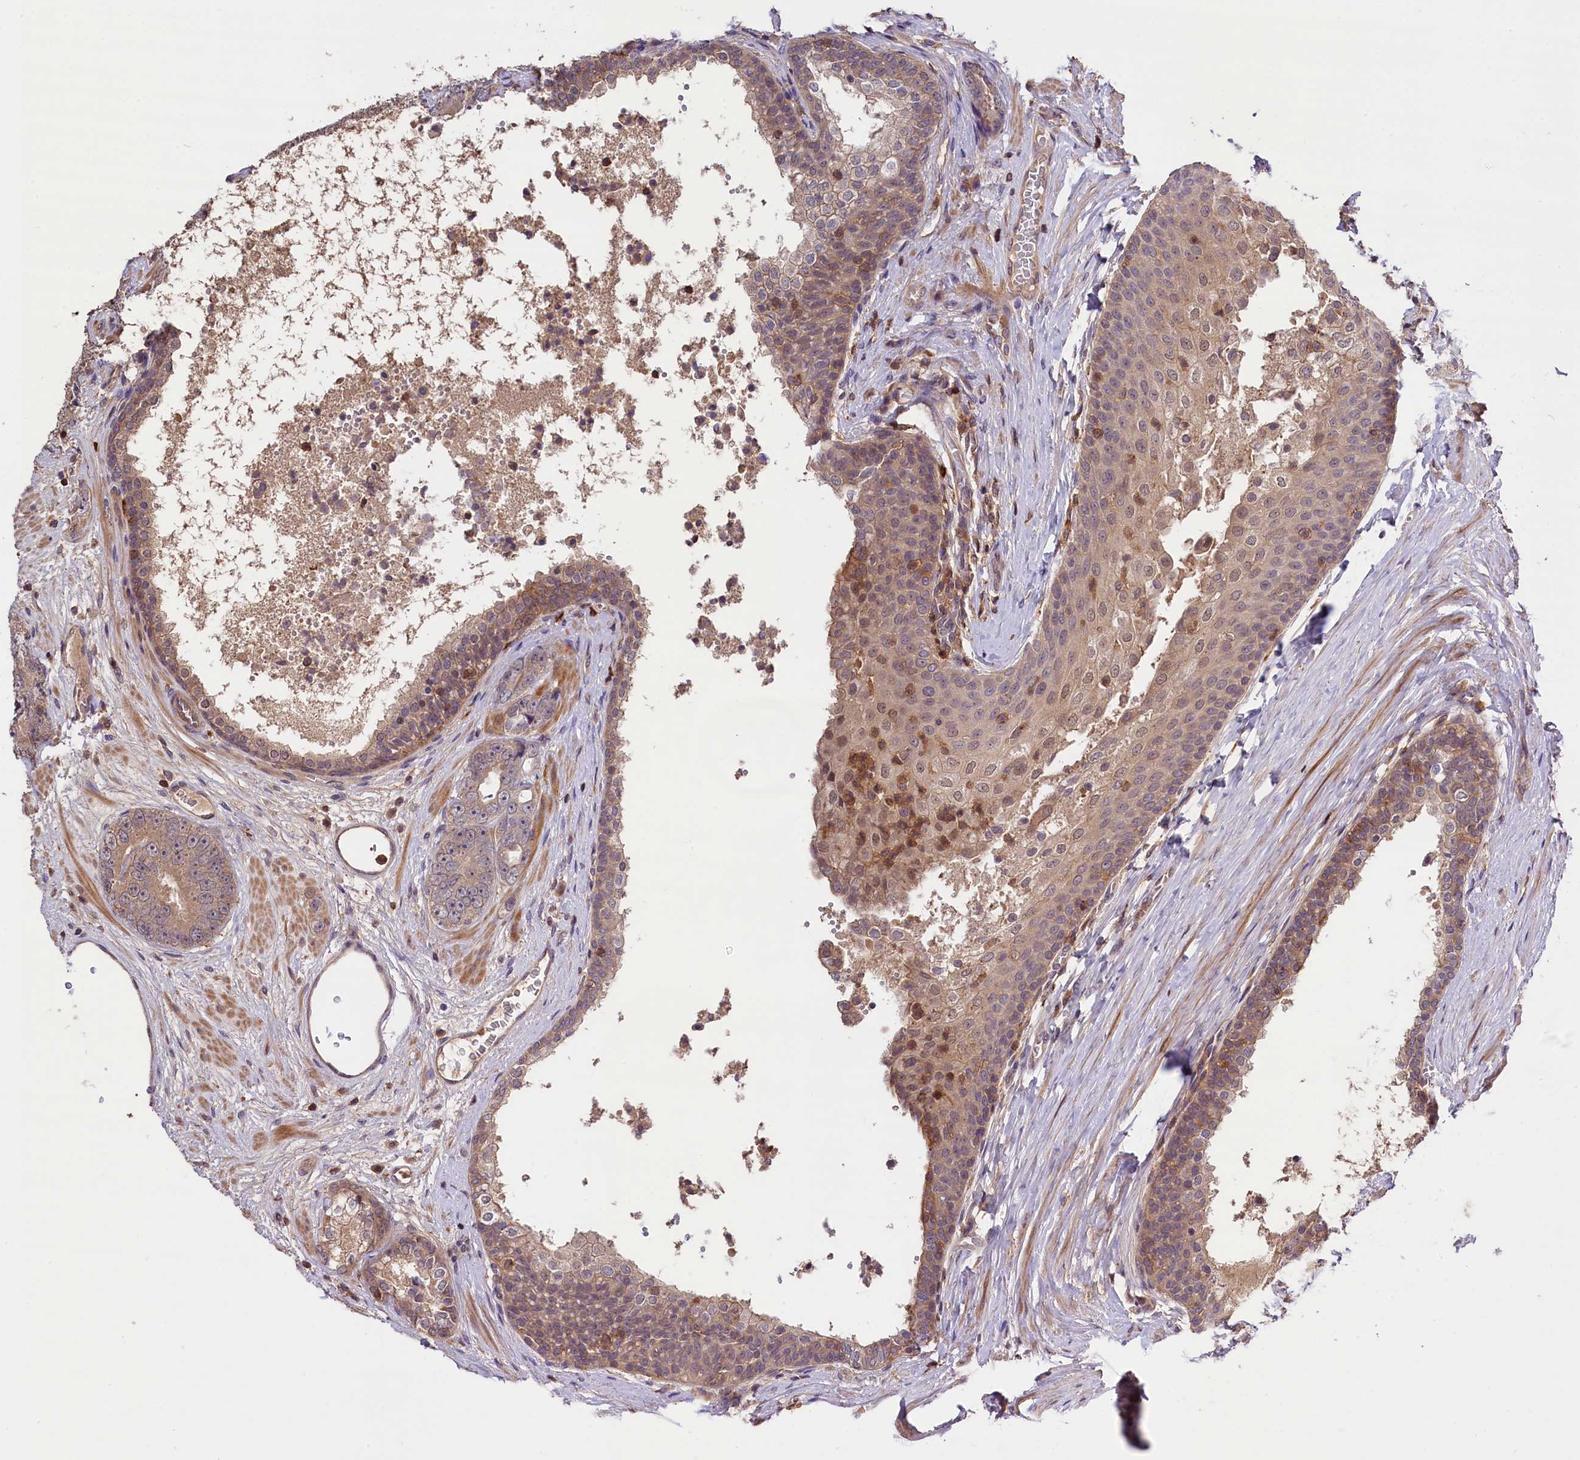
{"staining": {"intensity": "weak", "quantity": "25%-75%", "location": "cytoplasmic/membranous"}, "tissue": "prostate cancer", "cell_type": "Tumor cells", "image_type": "cancer", "snomed": [{"axis": "morphology", "description": "Adenocarcinoma, High grade"}, {"axis": "topography", "description": "Prostate"}], "caption": "Immunohistochemistry (IHC) photomicrograph of prostate cancer stained for a protein (brown), which reveals low levels of weak cytoplasmic/membranous expression in about 25%-75% of tumor cells.", "gene": "SKIDA1", "patient": {"sex": "male", "age": 56}}